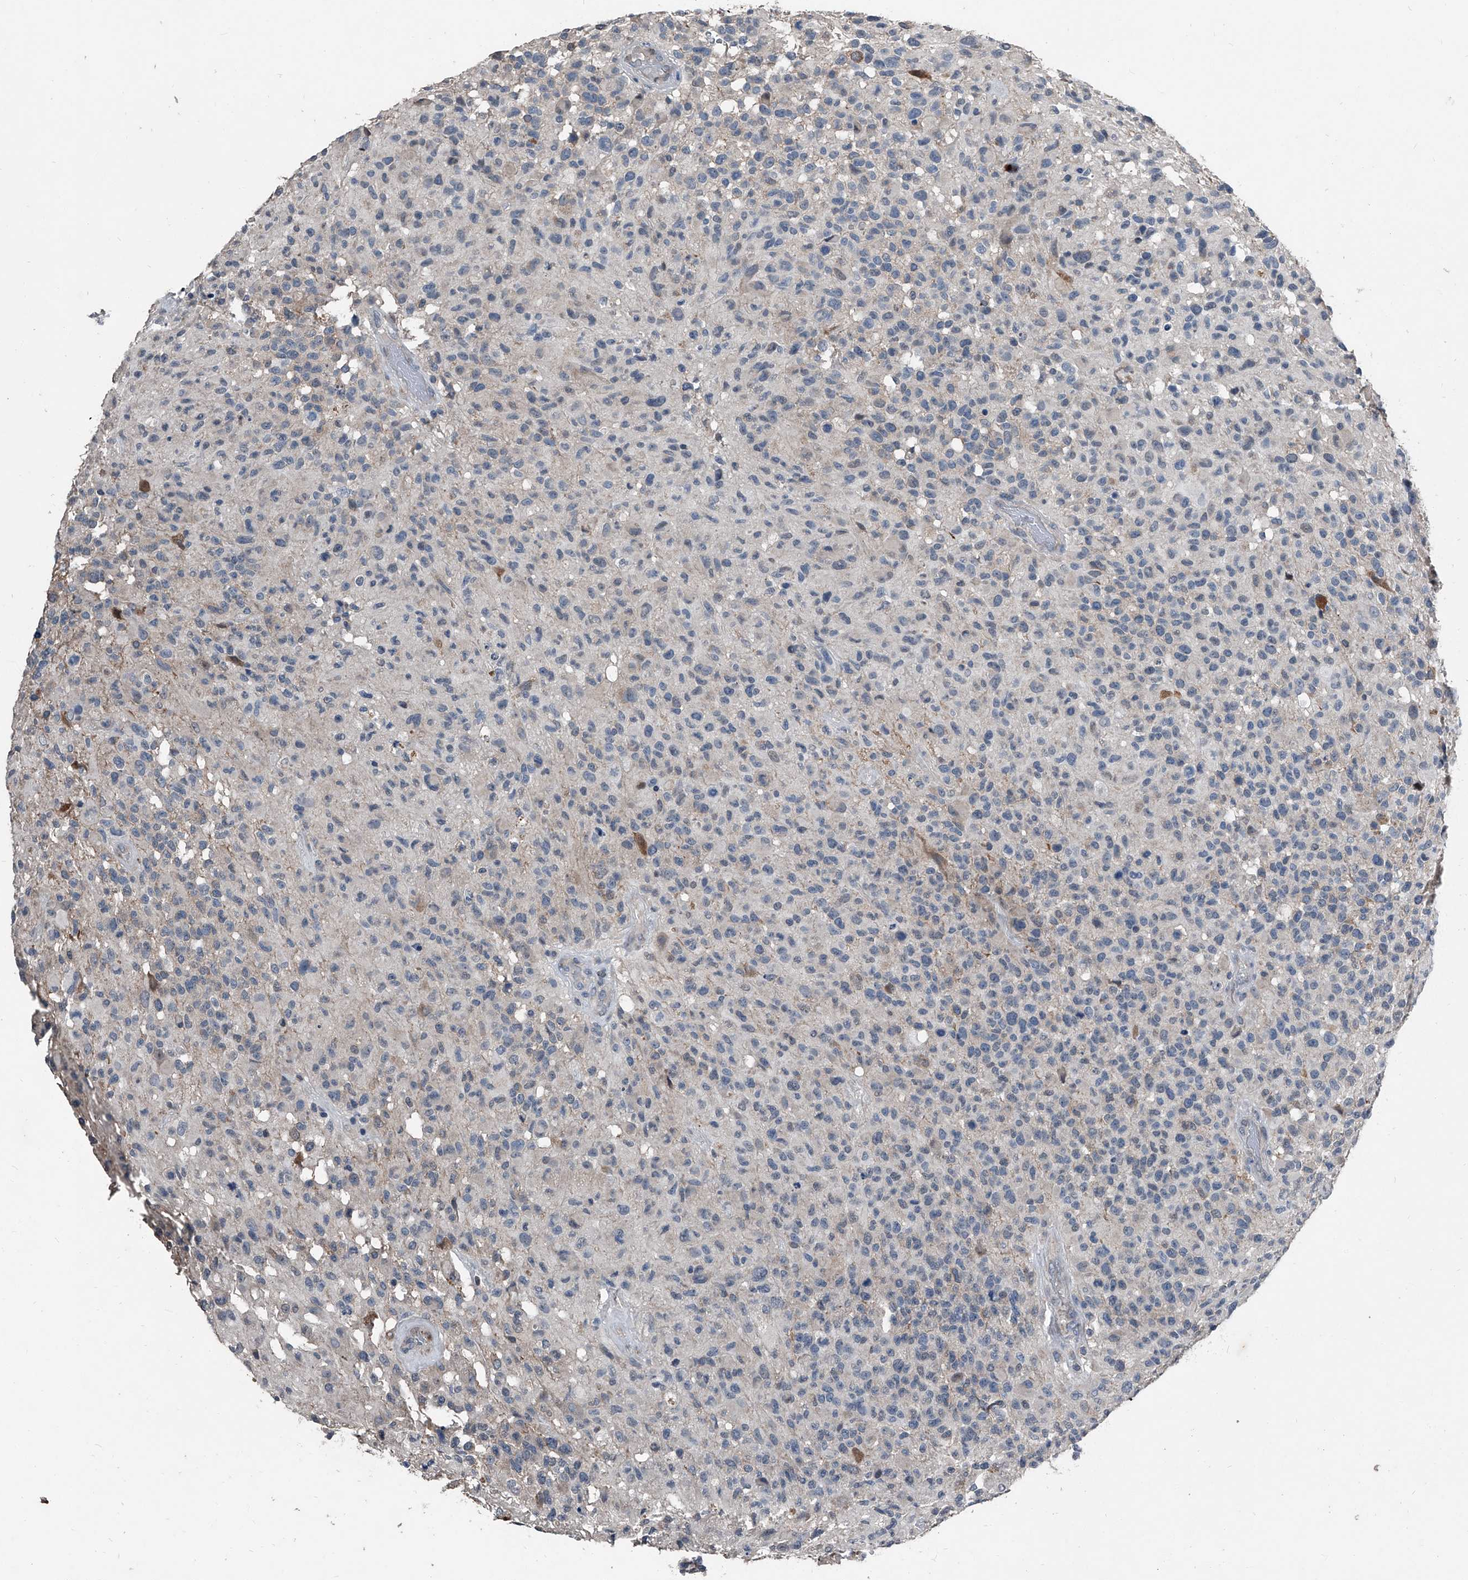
{"staining": {"intensity": "negative", "quantity": "none", "location": "none"}, "tissue": "glioma", "cell_type": "Tumor cells", "image_type": "cancer", "snomed": [{"axis": "morphology", "description": "Glioma, malignant, High grade"}, {"axis": "morphology", "description": "Glioblastoma, NOS"}, {"axis": "topography", "description": "Brain"}], "caption": "A photomicrograph of human malignant glioma (high-grade) is negative for staining in tumor cells.", "gene": "PHACTR1", "patient": {"sex": "male", "age": 60}}